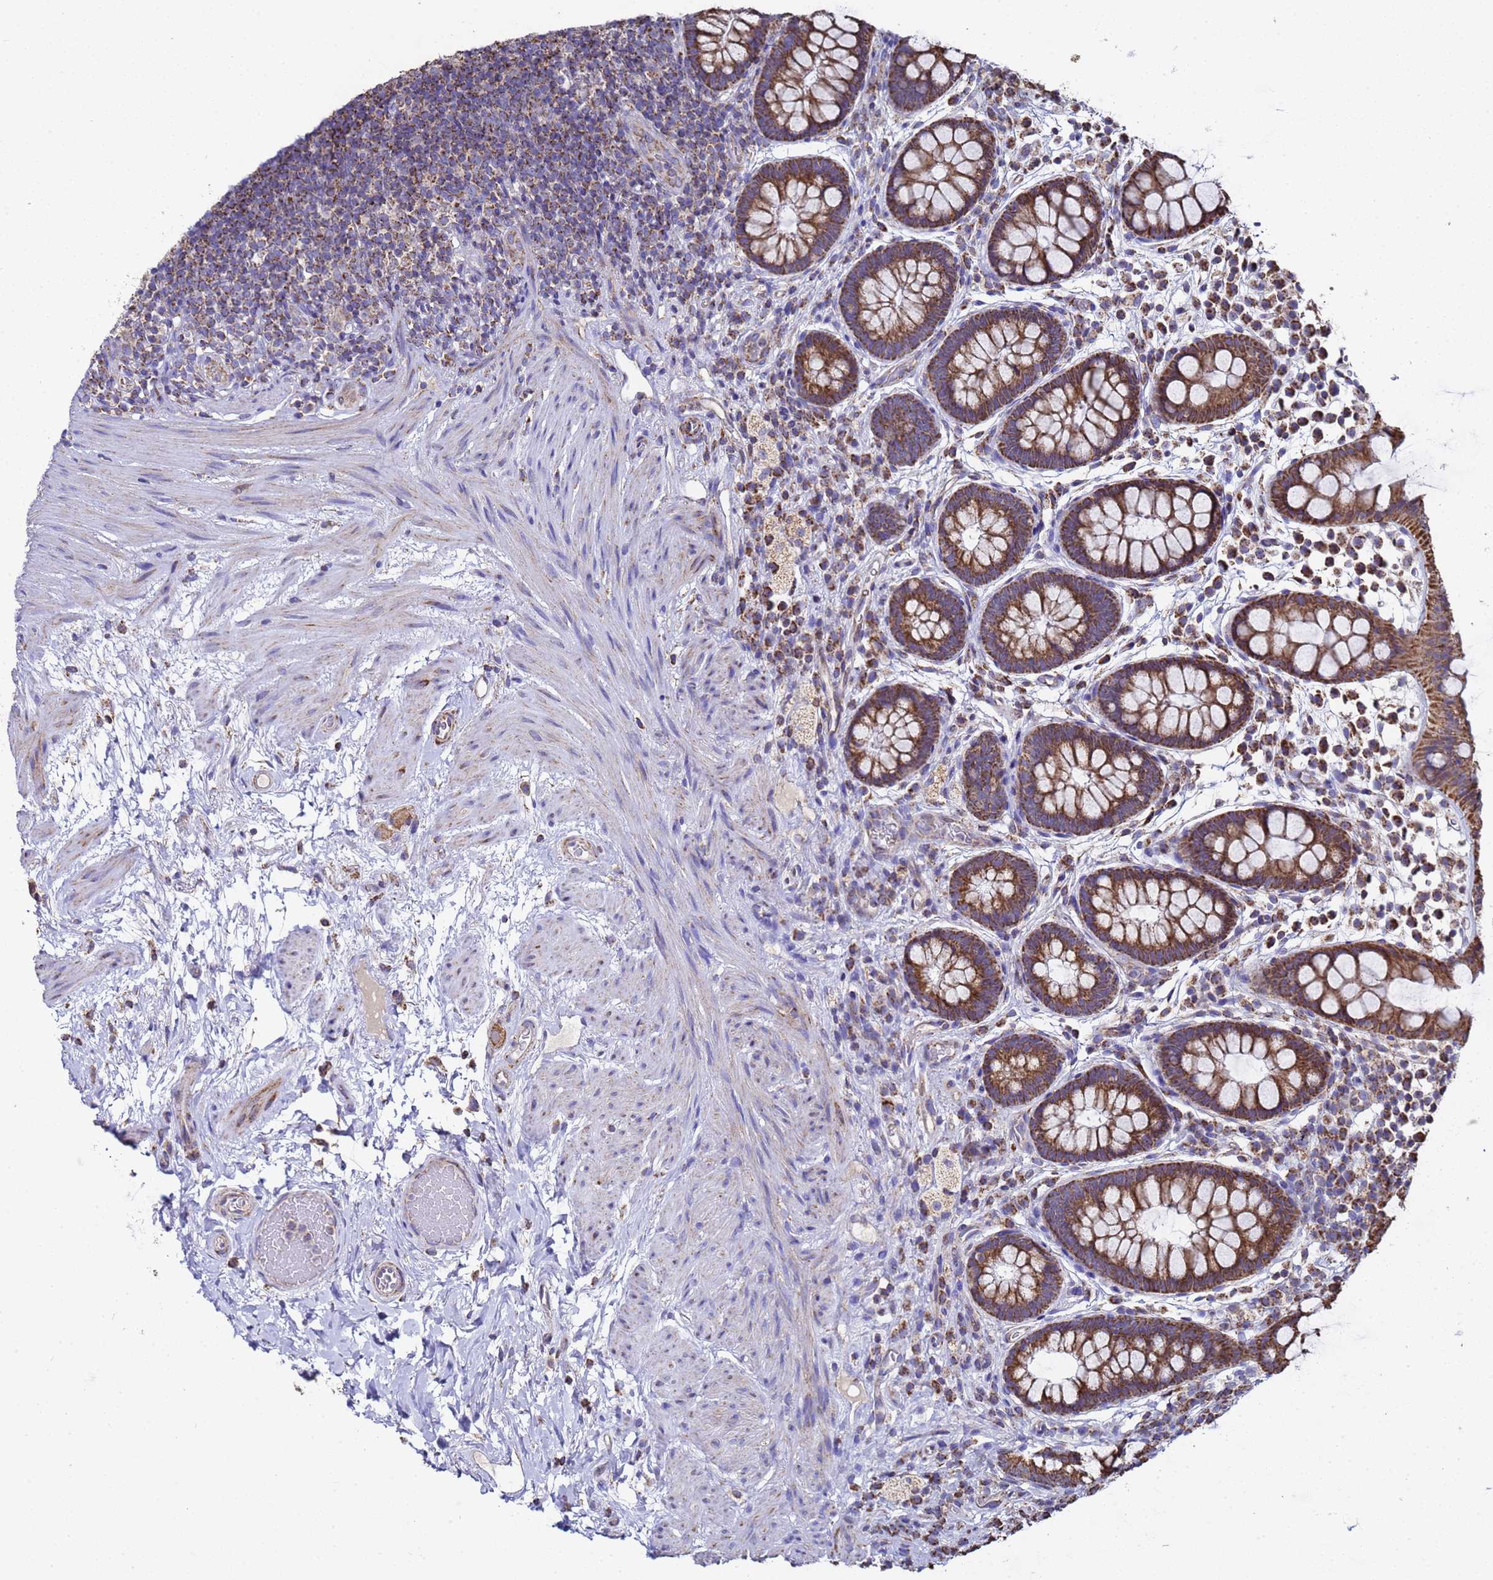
{"staining": {"intensity": "strong", "quantity": ">75%", "location": "cytoplasmic/membranous"}, "tissue": "rectum", "cell_type": "Glandular cells", "image_type": "normal", "snomed": [{"axis": "morphology", "description": "Normal tissue, NOS"}, {"axis": "topography", "description": "Rectum"}, {"axis": "topography", "description": "Peripheral nerve tissue"}], "caption": "This histopathology image demonstrates immunohistochemistry staining of unremarkable rectum, with high strong cytoplasmic/membranous positivity in about >75% of glandular cells.", "gene": "MRPS12", "patient": {"sex": "female", "age": 69}}